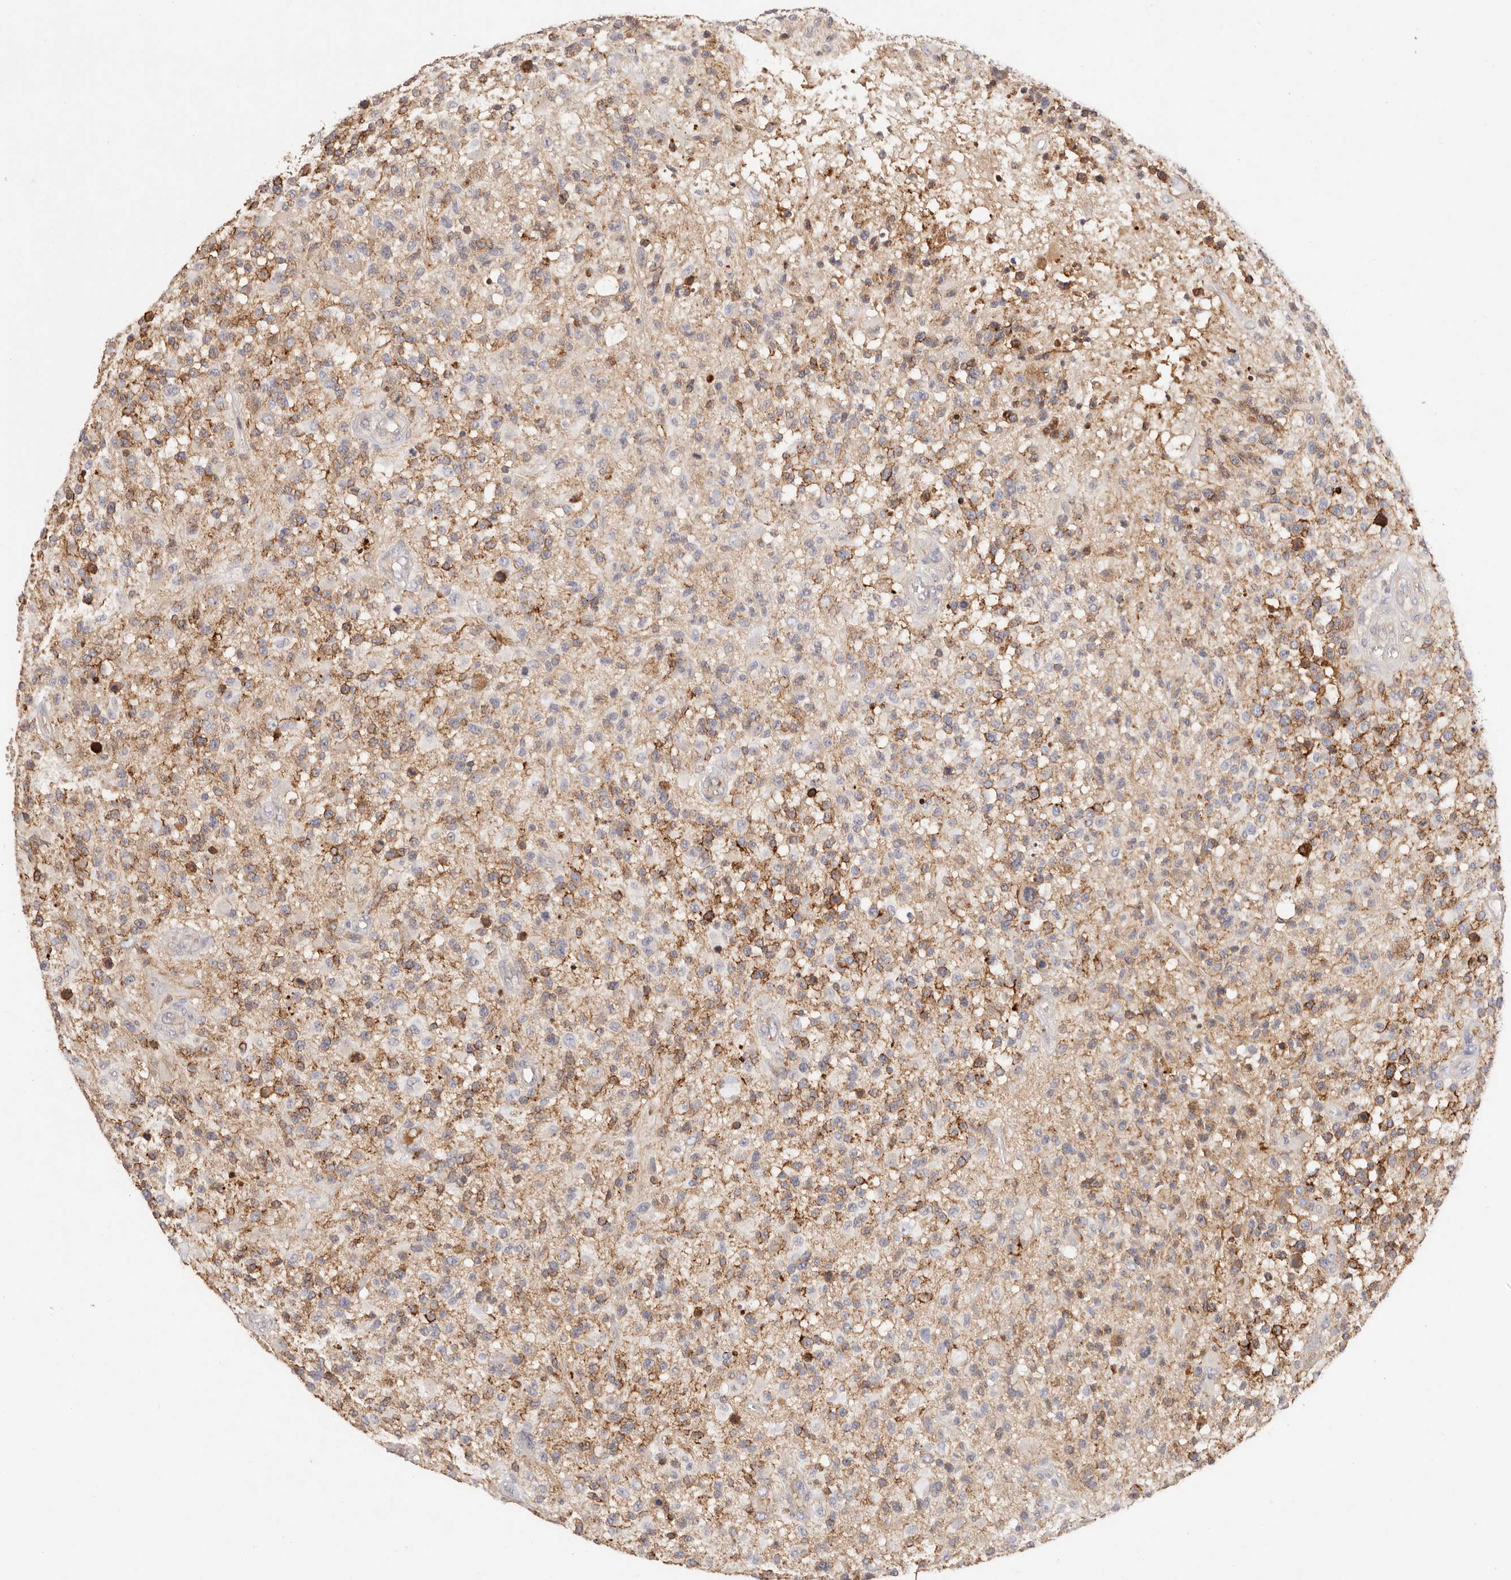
{"staining": {"intensity": "weak", "quantity": "<25%", "location": "cytoplasmic/membranous"}, "tissue": "glioma", "cell_type": "Tumor cells", "image_type": "cancer", "snomed": [{"axis": "morphology", "description": "Glioma, malignant, High grade"}, {"axis": "morphology", "description": "Glioblastoma, NOS"}, {"axis": "topography", "description": "Brain"}], "caption": "A photomicrograph of glioma stained for a protein demonstrates no brown staining in tumor cells.", "gene": "CXADR", "patient": {"sex": "male", "age": 60}}